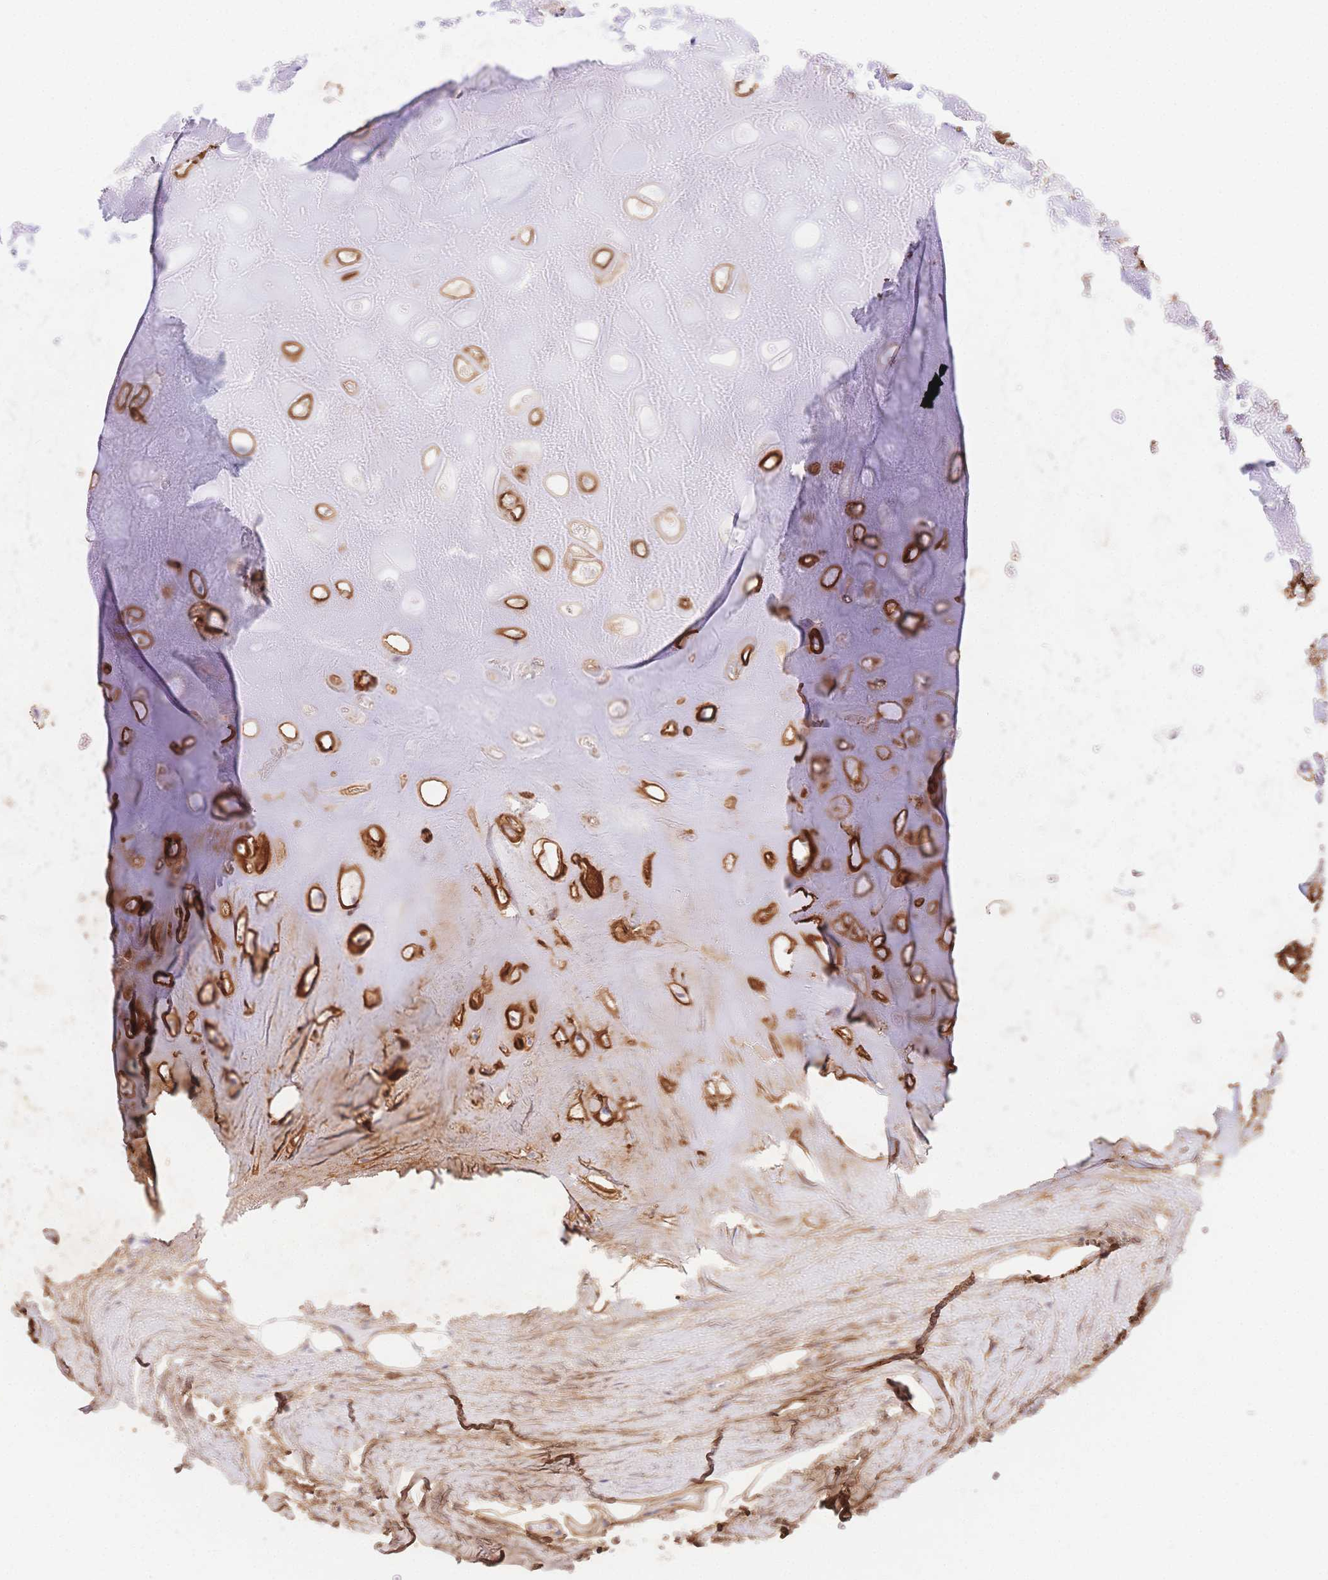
{"staining": {"intensity": "negative", "quantity": "none", "location": "none"}, "tissue": "adipose tissue", "cell_type": "Adipocytes", "image_type": "normal", "snomed": [{"axis": "morphology", "description": "Normal tissue, NOS"}, {"axis": "topography", "description": "Cartilage tissue"}], "caption": "Micrograph shows no protein staining in adipocytes of unremarkable adipose tissue.", "gene": "PDZD2", "patient": {"sex": "male", "age": 57}}